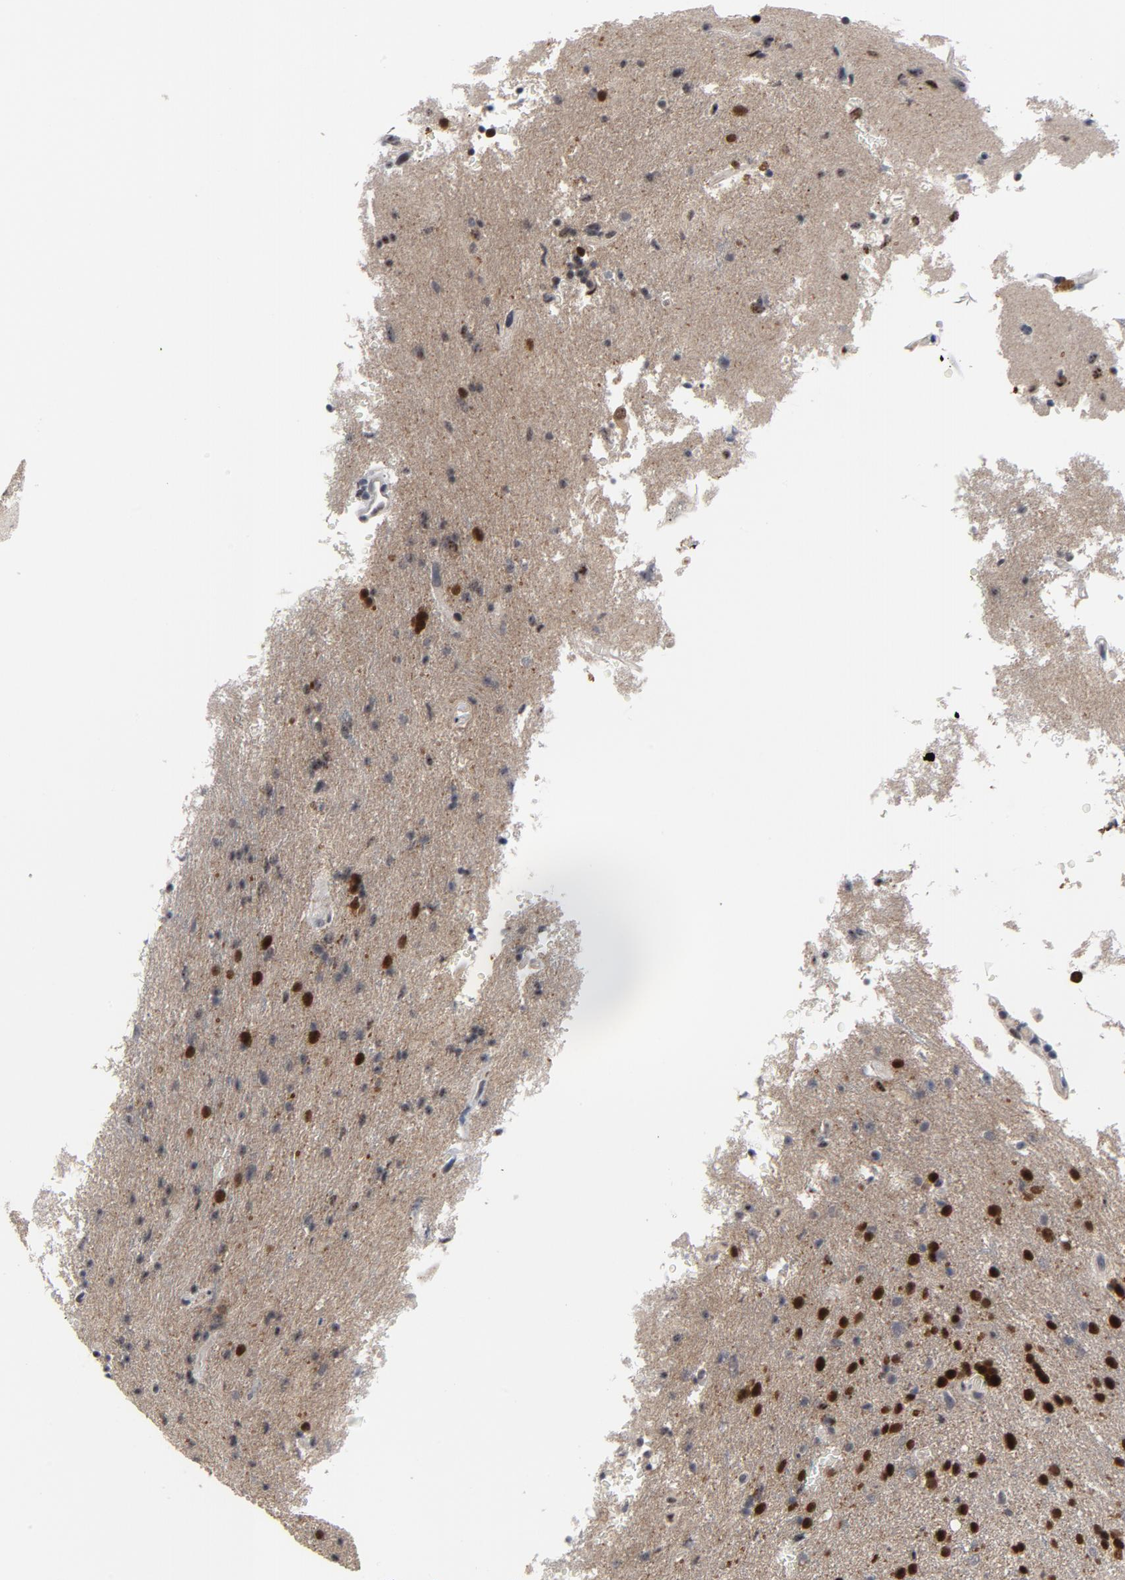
{"staining": {"intensity": "moderate", "quantity": "25%-75%", "location": "nuclear"}, "tissue": "glioma", "cell_type": "Tumor cells", "image_type": "cancer", "snomed": [{"axis": "morphology", "description": "Glioma, malignant, High grade"}, {"axis": "topography", "description": "Brain"}], "caption": "Glioma tissue demonstrates moderate nuclear expression in about 25%-75% of tumor cells, visualized by immunohistochemistry. (Stains: DAB (3,3'-diaminobenzidine) in brown, nuclei in blue, Microscopy: brightfield microscopy at high magnification).", "gene": "RTL5", "patient": {"sex": "male", "age": 33}}